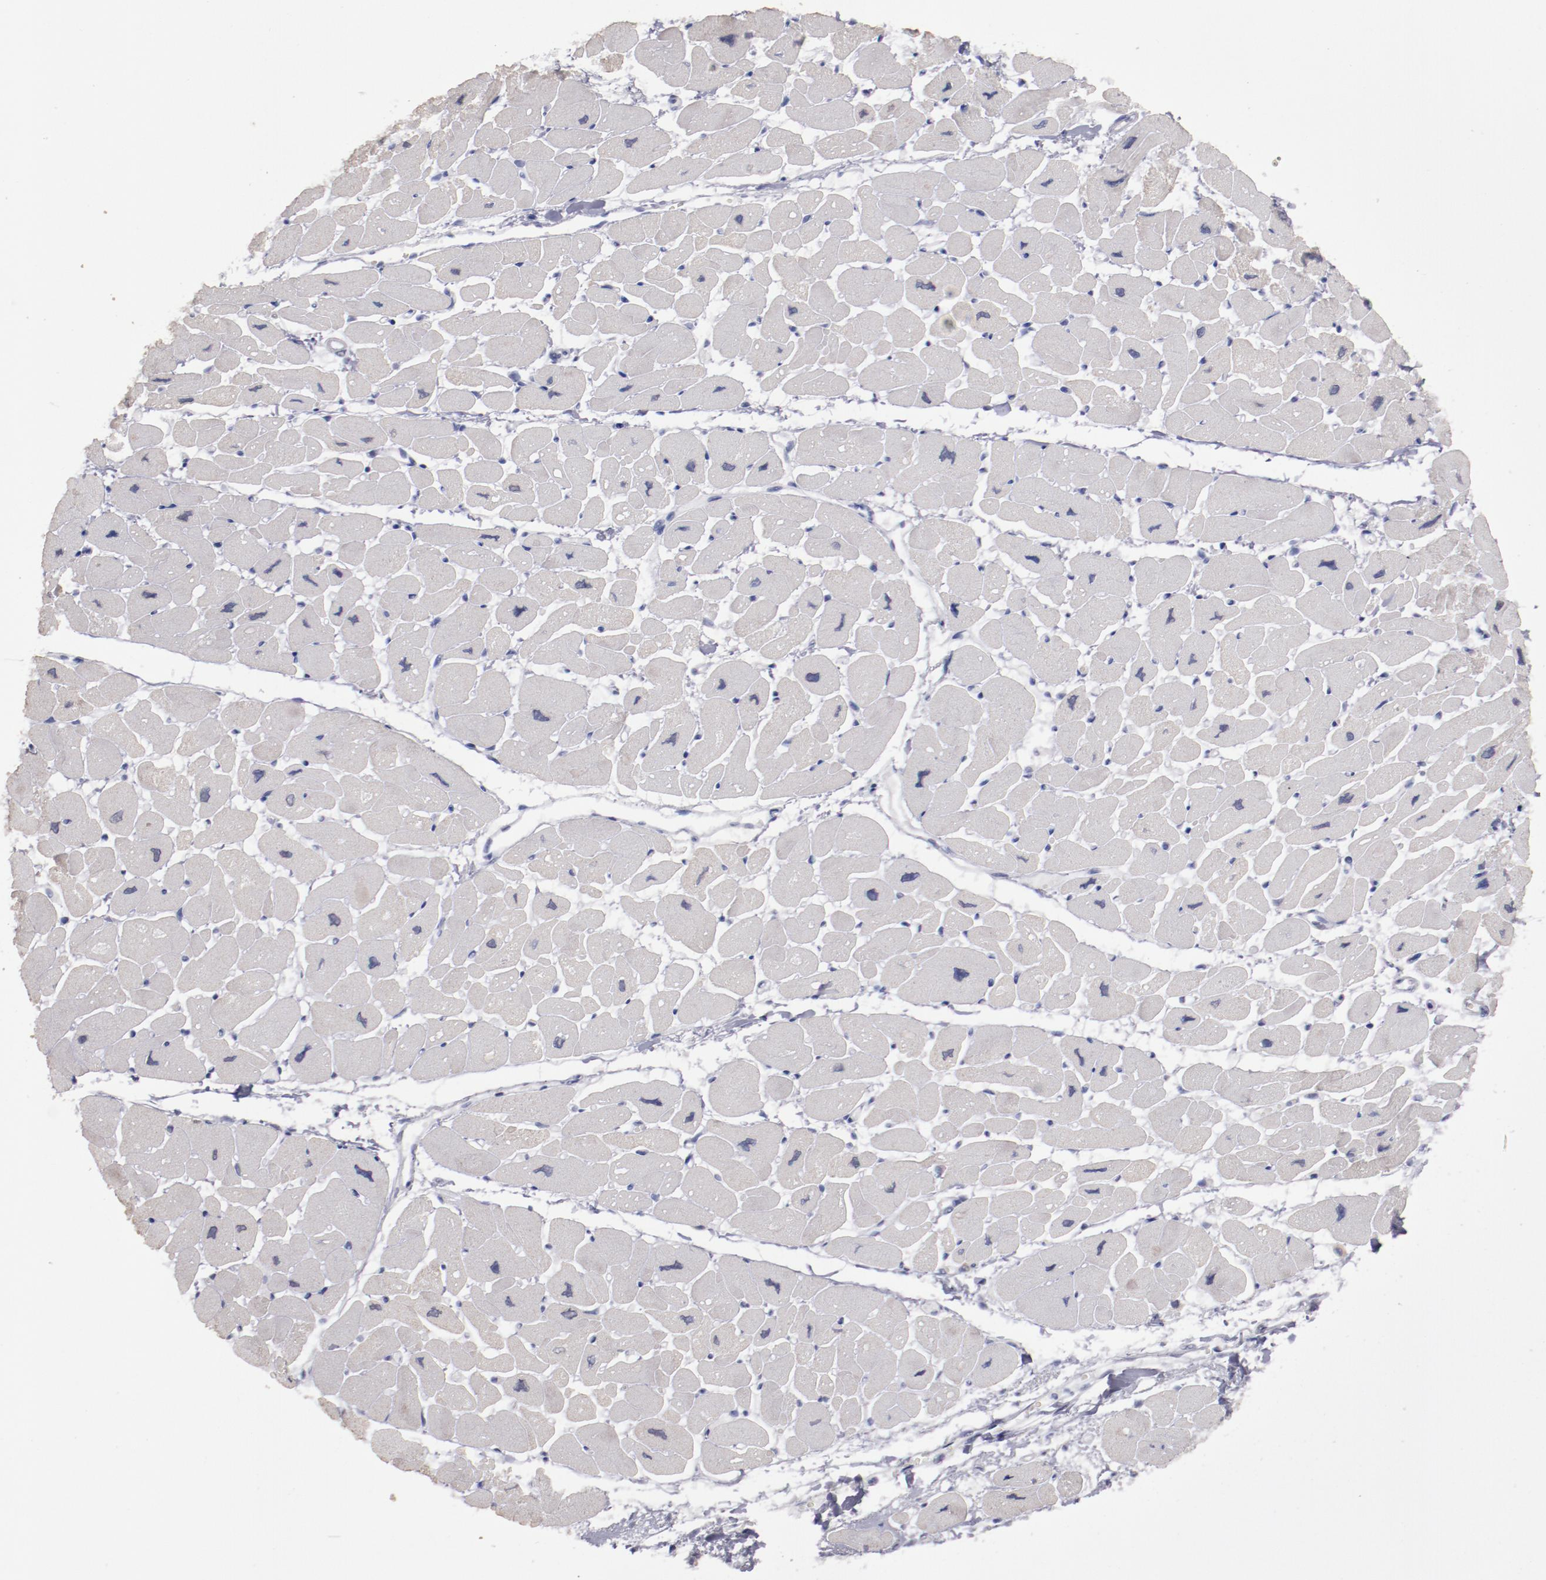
{"staining": {"intensity": "negative", "quantity": "none", "location": "none"}, "tissue": "heart muscle", "cell_type": "Cardiomyocytes", "image_type": "normal", "snomed": [{"axis": "morphology", "description": "Normal tissue, NOS"}, {"axis": "topography", "description": "Heart"}], "caption": "Image shows no protein positivity in cardiomyocytes of benign heart muscle. (DAB (3,3'-diaminobenzidine) IHC, high magnification).", "gene": "IRF4", "patient": {"sex": "female", "age": 54}}